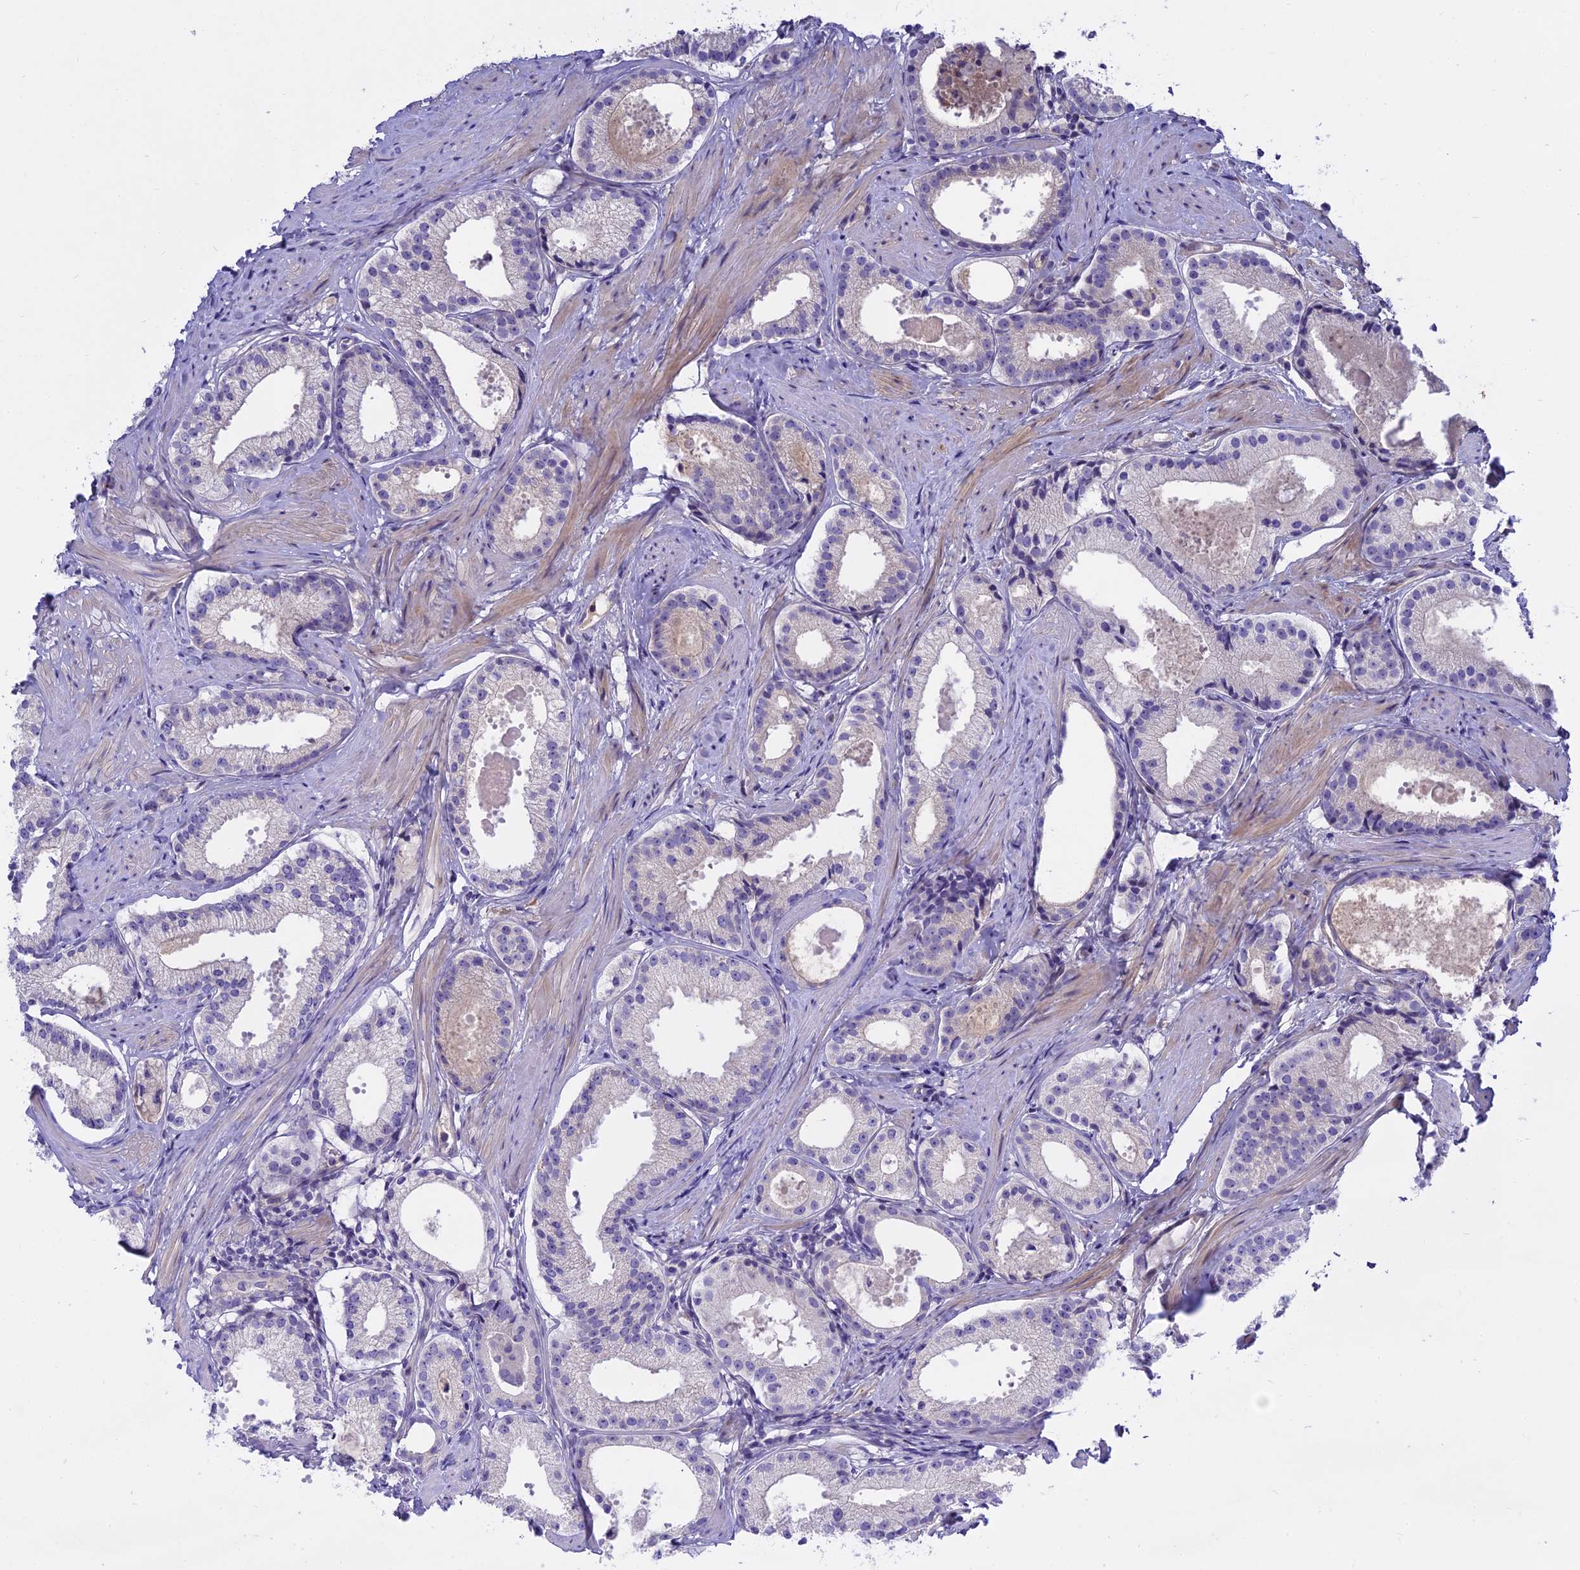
{"staining": {"intensity": "negative", "quantity": "none", "location": "none"}, "tissue": "prostate cancer", "cell_type": "Tumor cells", "image_type": "cancer", "snomed": [{"axis": "morphology", "description": "Adenocarcinoma, Low grade"}, {"axis": "topography", "description": "Prostate"}], "caption": "Immunohistochemistry of prostate cancer shows no positivity in tumor cells. (Stains: DAB (3,3'-diaminobenzidine) immunohistochemistry with hematoxylin counter stain, Microscopy: brightfield microscopy at high magnification).", "gene": "MBD3L1", "patient": {"sex": "male", "age": 57}}